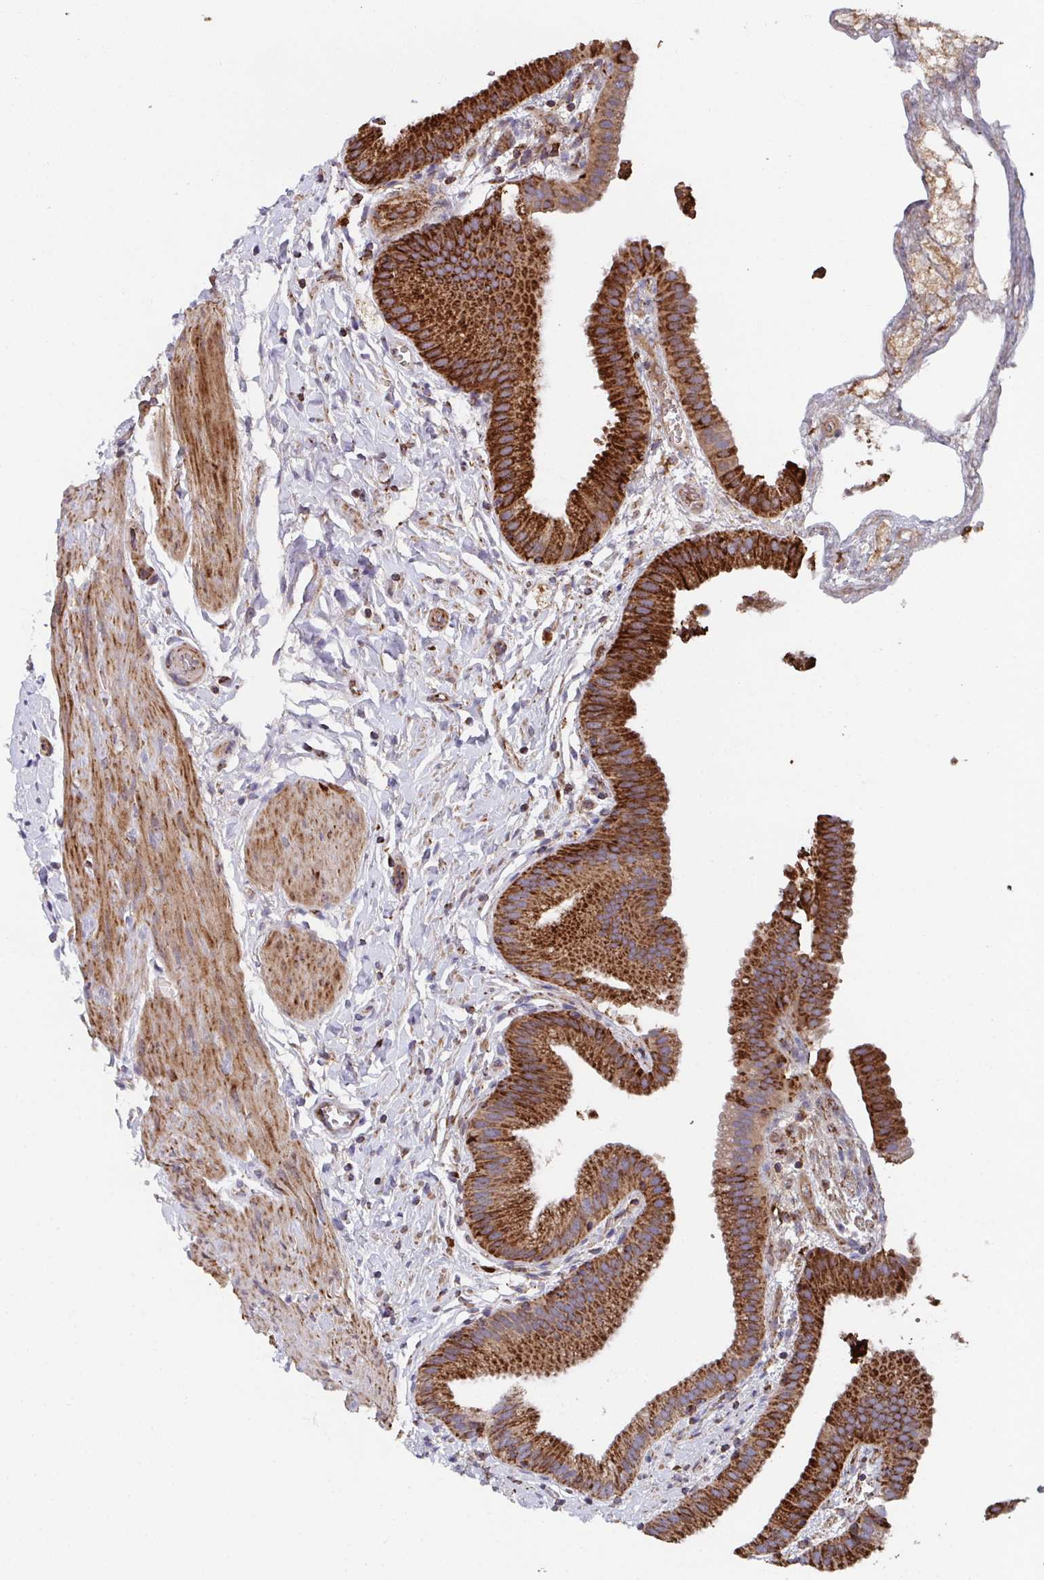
{"staining": {"intensity": "strong", "quantity": ">75%", "location": "cytoplasmic/membranous"}, "tissue": "gallbladder", "cell_type": "Glandular cells", "image_type": "normal", "snomed": [{"axis": "morphology", "description": "Normal tissue, NOS"}, {"axis": "topography", "description": "Gallbladder"}], "caption": "A high-resolution histopathology image shows immunohistochemistry staining of benign gallbladder, which exhibits strong cytoplasmic/membranous expression in about >75% of glandular cells.", "gene": "MT", "patient": {"sex": "female", "age": 63}}